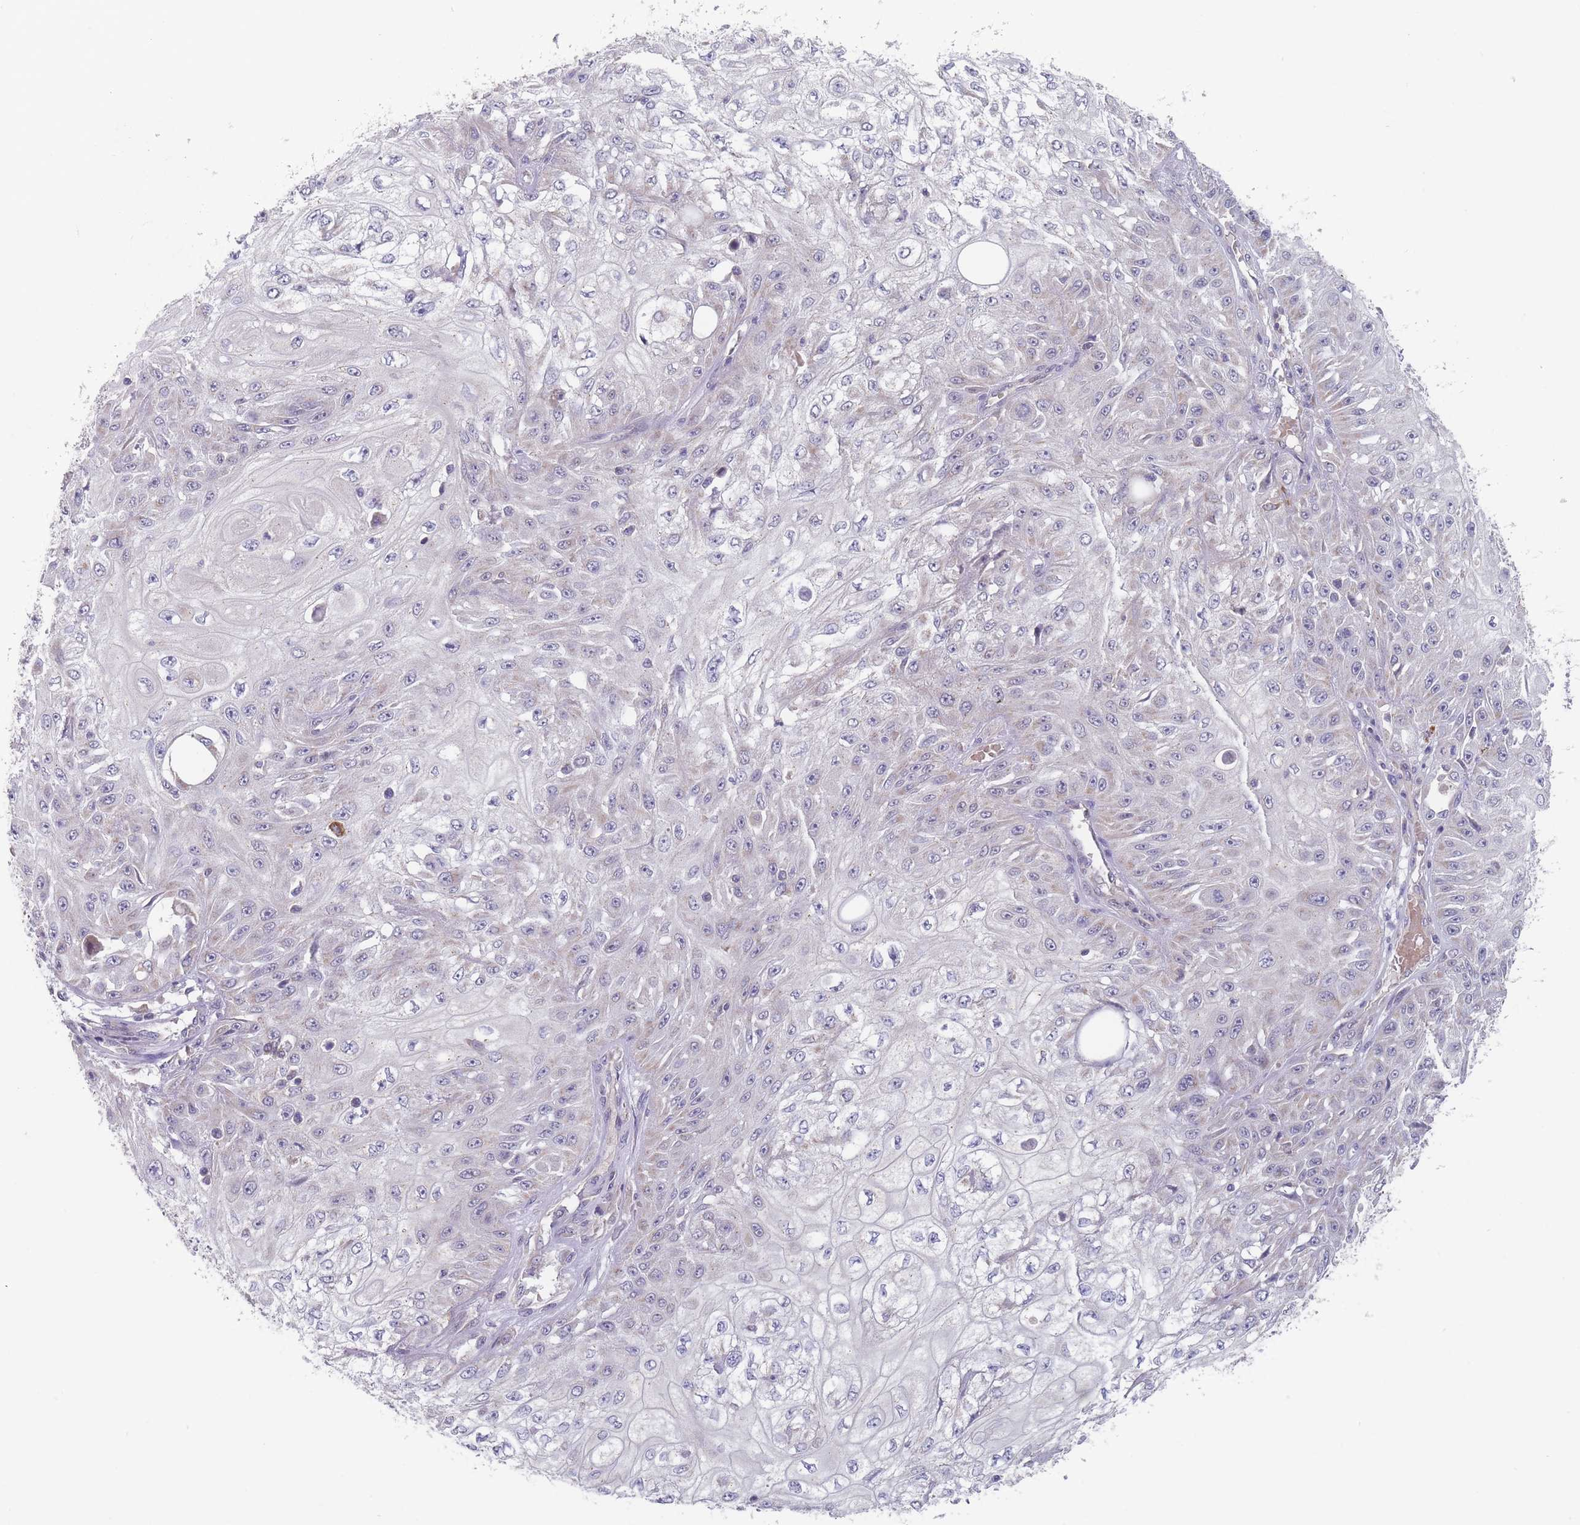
{"staining": {"intensity": "negative", "quantity": "none", "location": "none"}, "tissue": "skin cancer", "cell_type": "Tumor cells", "image_type": "cancer", "snomed": [{"axis": "morphology", "description": "Squamous cell carcinoma, NOS"}, {"axis": "morphology", "description": "Squamous cell carcinoma, metastatic, NOS"}, {"axis": "topography", "description": "Skin"}, {"axis": "topography", "description": "Lymph node"}], "caption": "This micrograph is of skin metastatic squamous cell carcinoma stained with immunohistochemistry to label a protein in brown with the nuclei are counter-stained blue. There is no staining in tumor cells.", "gene": "PEX7", "patient": {"sex": "male", "age": 75}}